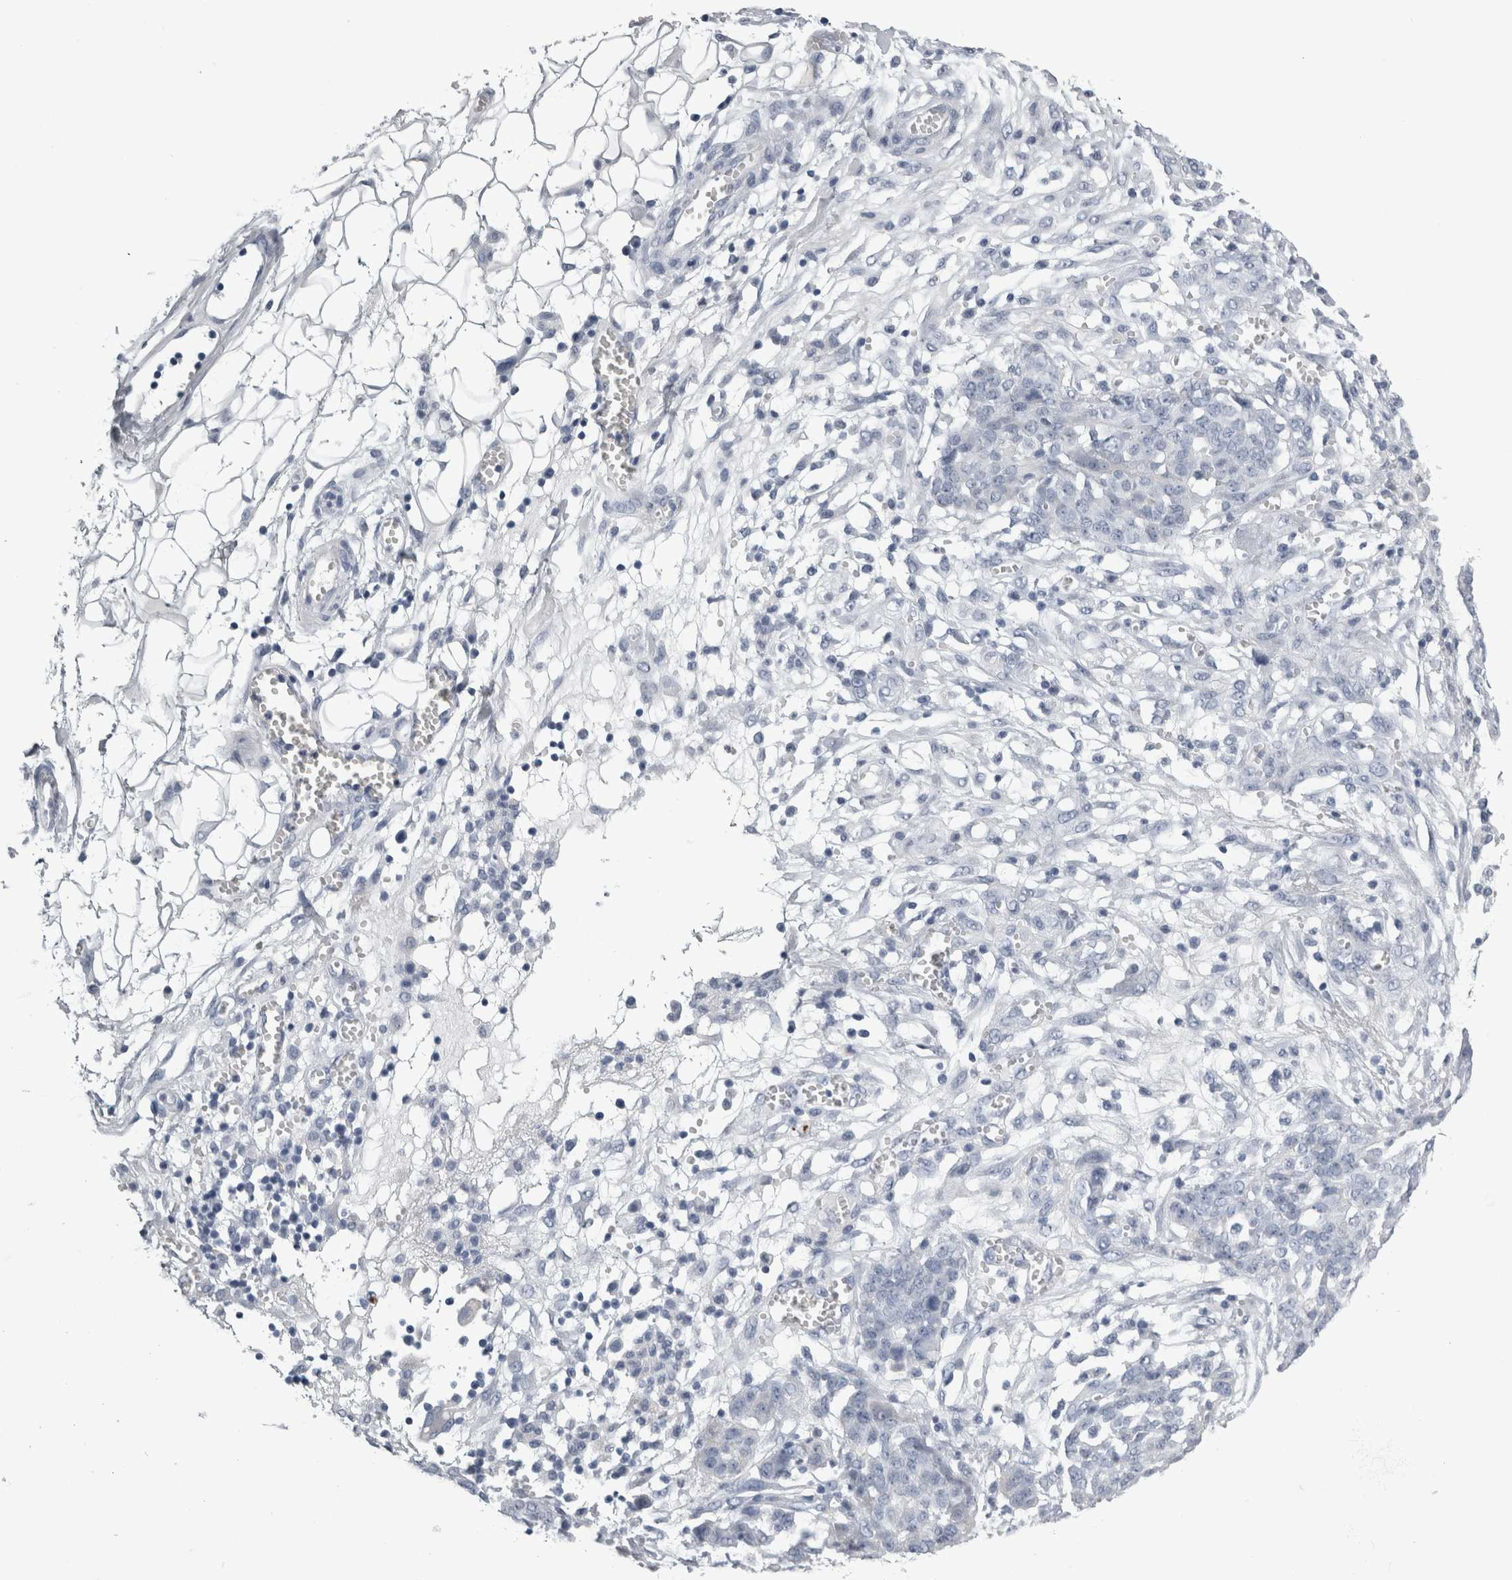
{"staining": {"intensity": "negative", "quantity": "none", "location": "none"}, "tissue": "ovarian cancer", "cell_type": "Tumor cells", "image_type": "cancer", "snomed": [{"axis": "morphology", "description": "Cystadenocarcinoma, serous, NOS"}, {"axis": "topography", "description": "Soft tissue"}, {"axis": "topography", "description": "Ovary"}], "caption": "DAB immunohistochemical staining of human ovarian cancer reveals no significant positivity in tumor cells.", "gene": "ALDH8A1", "patient": {"sex": "female", "age": 57}}